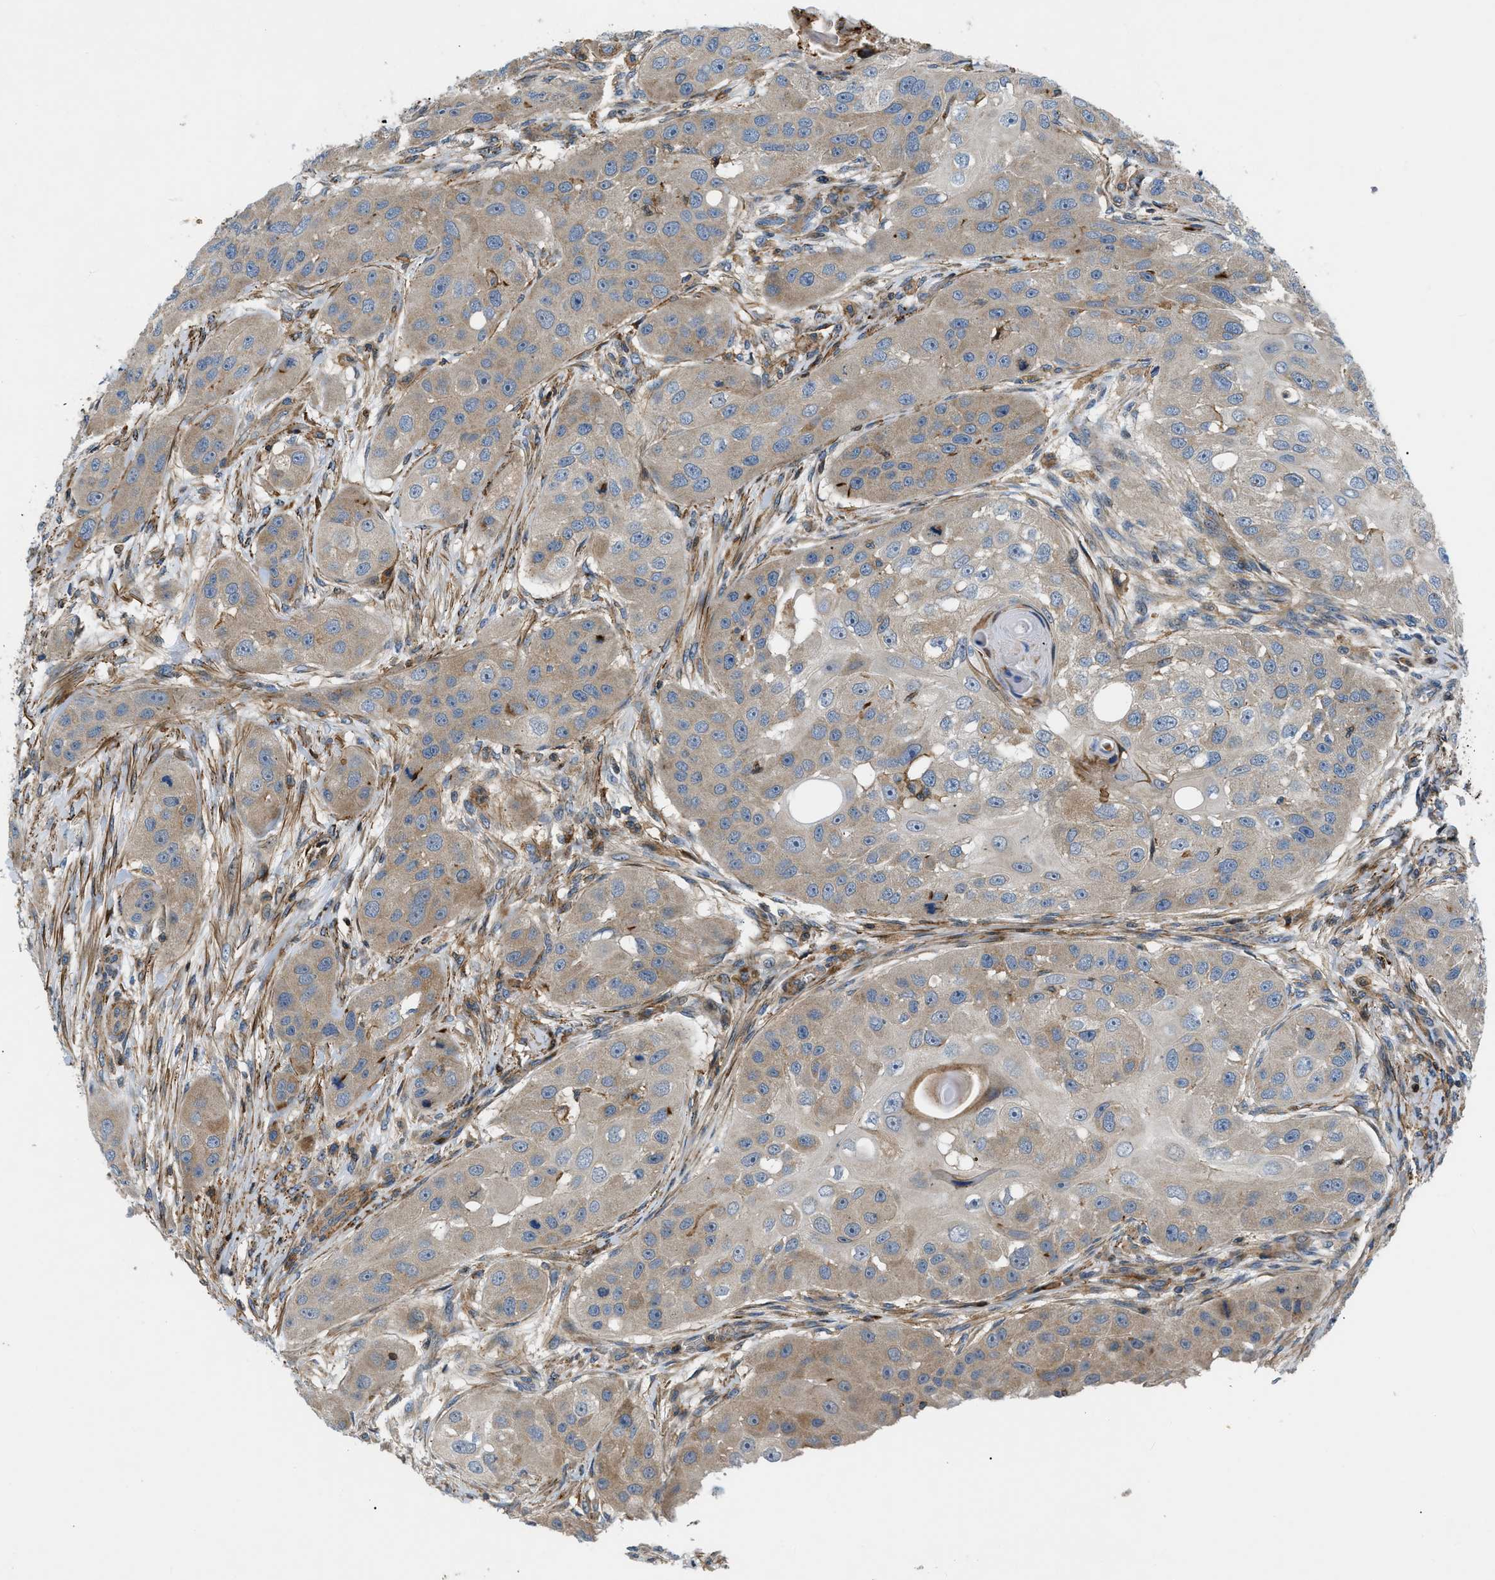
{"staining": {"intensity": "weak", "quantity": ">75%", "location": "cytoplasmic/membranous"}, "tissue": "head and neck cancer", "cell_type": "Tumor cells", "image_type": "cancer", "snomed": [{"axis": "morphology", "description": "Normal tissue, NOS"}, {"axis": "morphology", "description": "Squamous cell carcinoma, NOS"}, {"axis": "topography", "description": "Skeletal muscle"}, {"axis": "topography", "description": "Head-Neck"}], "caption": "Squamous cell carcinoma (head and neck) stained with immunohistochemistry demonstrates weak cytoplasmic/membranous expression in about >75% of tumor cells.", "gene": "DHODH", "patient": {"sex": "male", "age": 51}}